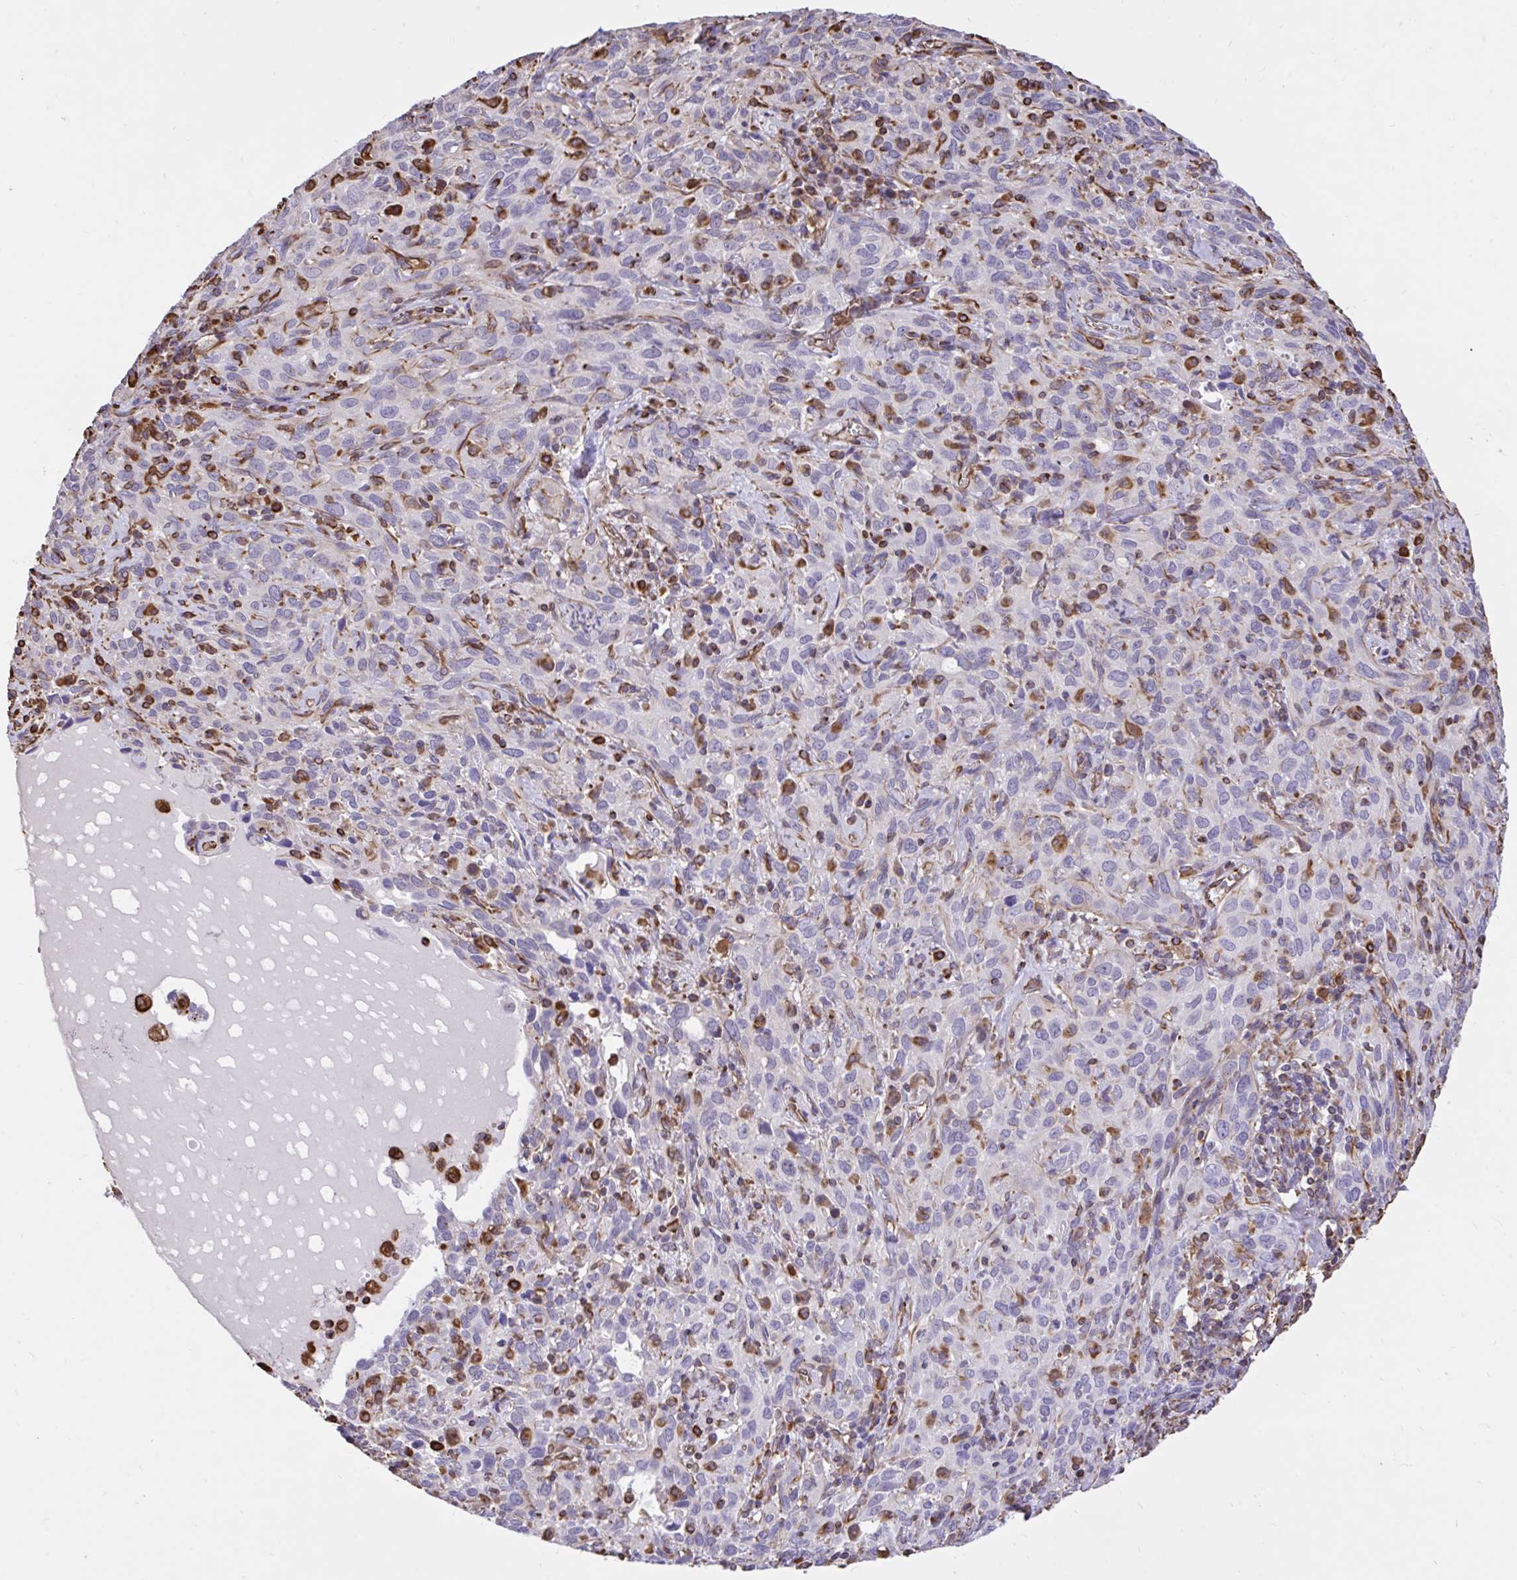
{"staining": {"intensity": "negative", "quantity": "none", "location": "none"}, "tissue": "cervical cancer", "cell_type": "Tumor cells", "image_type": "cancer", "snomed": [{"axis": "morphology", "description": "Normal tissue, NOS"}, {"axis": "morphology", "description": "Squamous cell carcinoma, NOS"}, {"axis": "topography", "description": "Cervix"}], "caption": "Human cervical squamous cell carcinoma stained for a protein using IHC displays no staining in tumor cells.", "gene": "RNF103", "patient": {"sex": "female", "age": 51}}